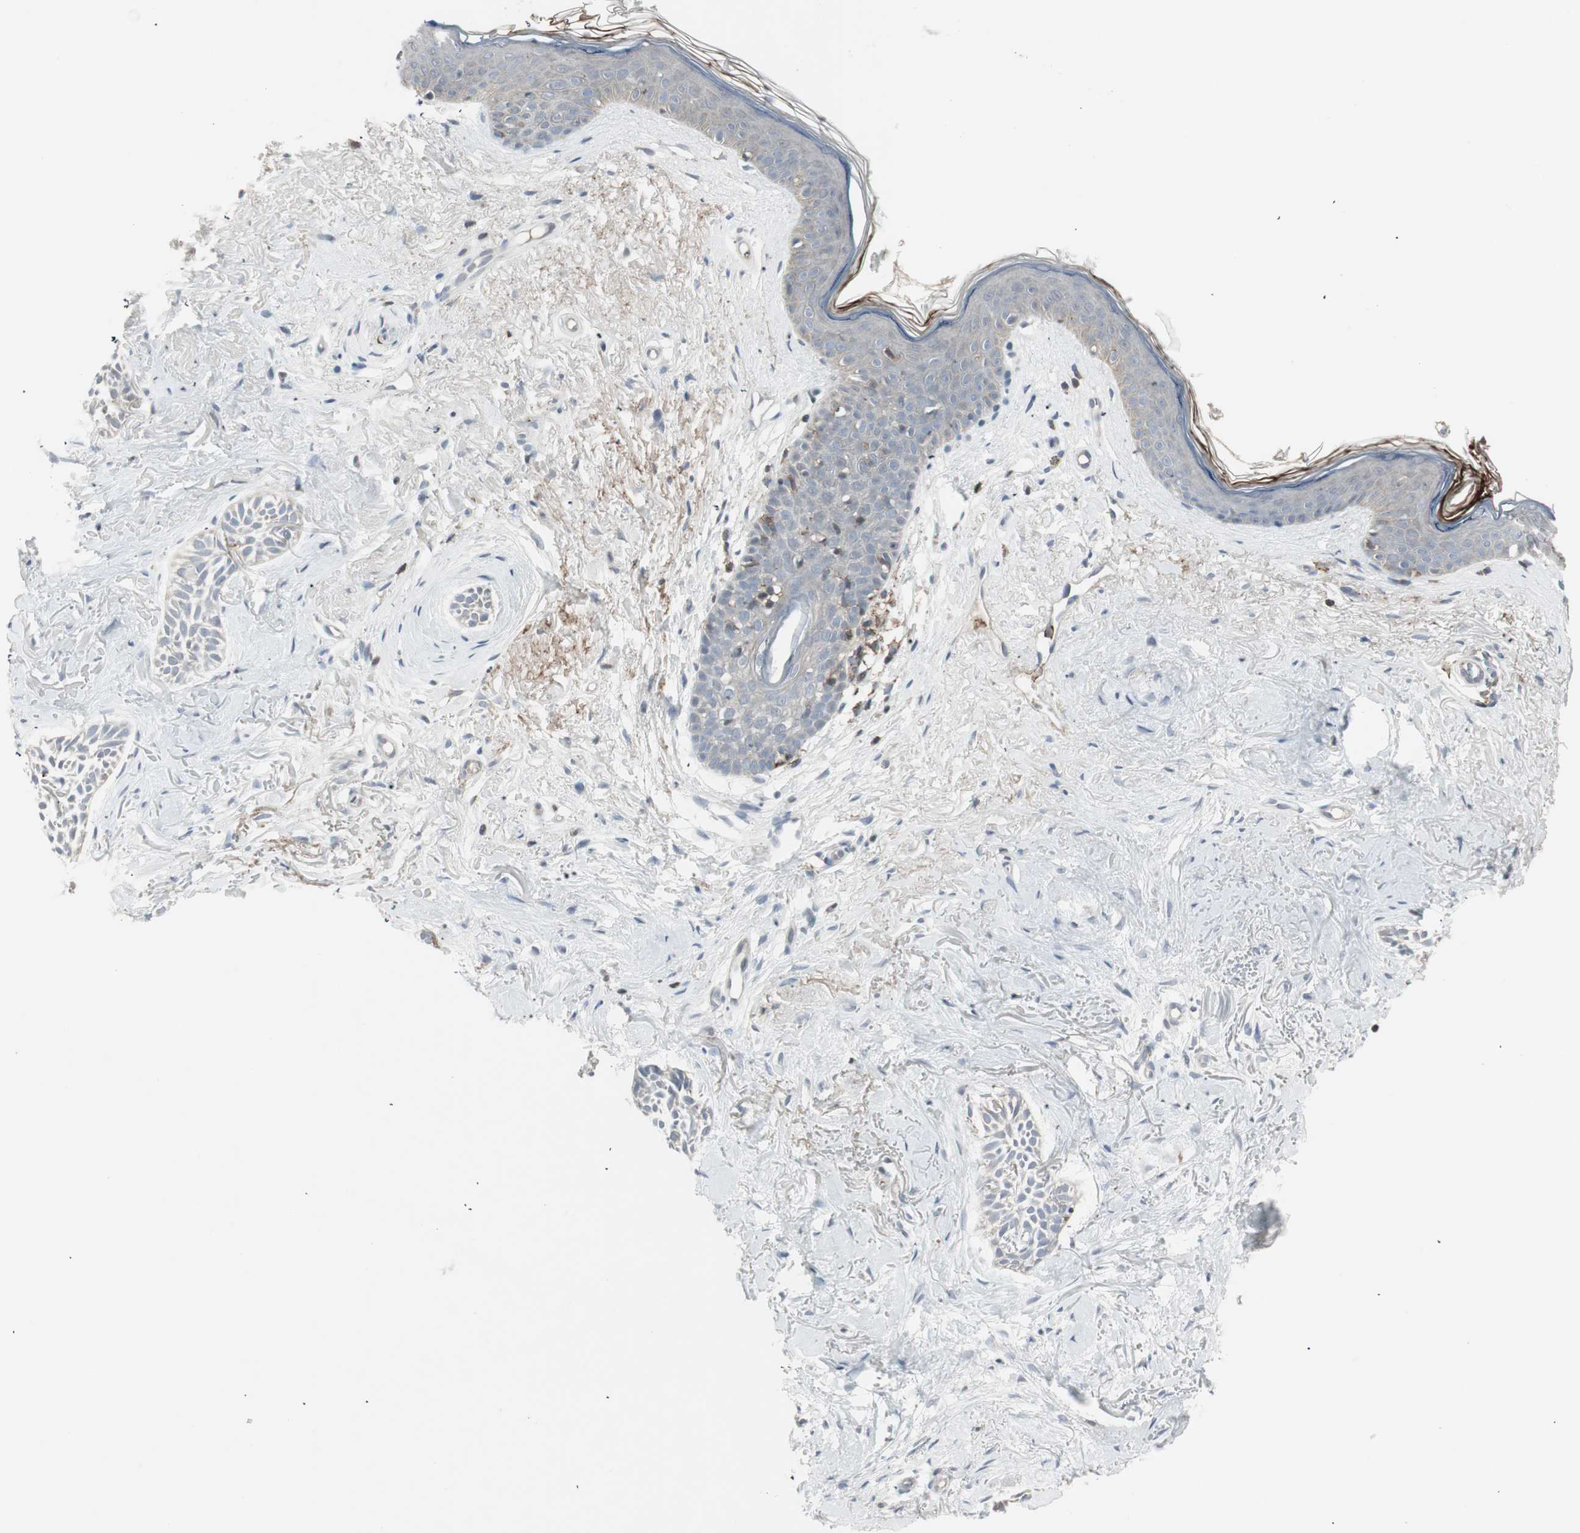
{"staining": {"intensity": "negative", "quantity": "none", "location": "none"}, "tissue": "skin cancer", "cell_type": "Tumor cells", "image_type": "cancer", "snomed": [{"axis": "morphology", "description": "Normal tissue, NOS"}, {"axis": "morphology", "description": "Basal cell carcinoma"}, {"axis": "topography", "description": "Skin"}], "caption": "DAB immunohistochemical staining of human basal cell carcinoma (skin) exhibits no significant expression in tumor cells.", "gene": "MAP4K4", "patient": {"sex": "female", "age": 84}}